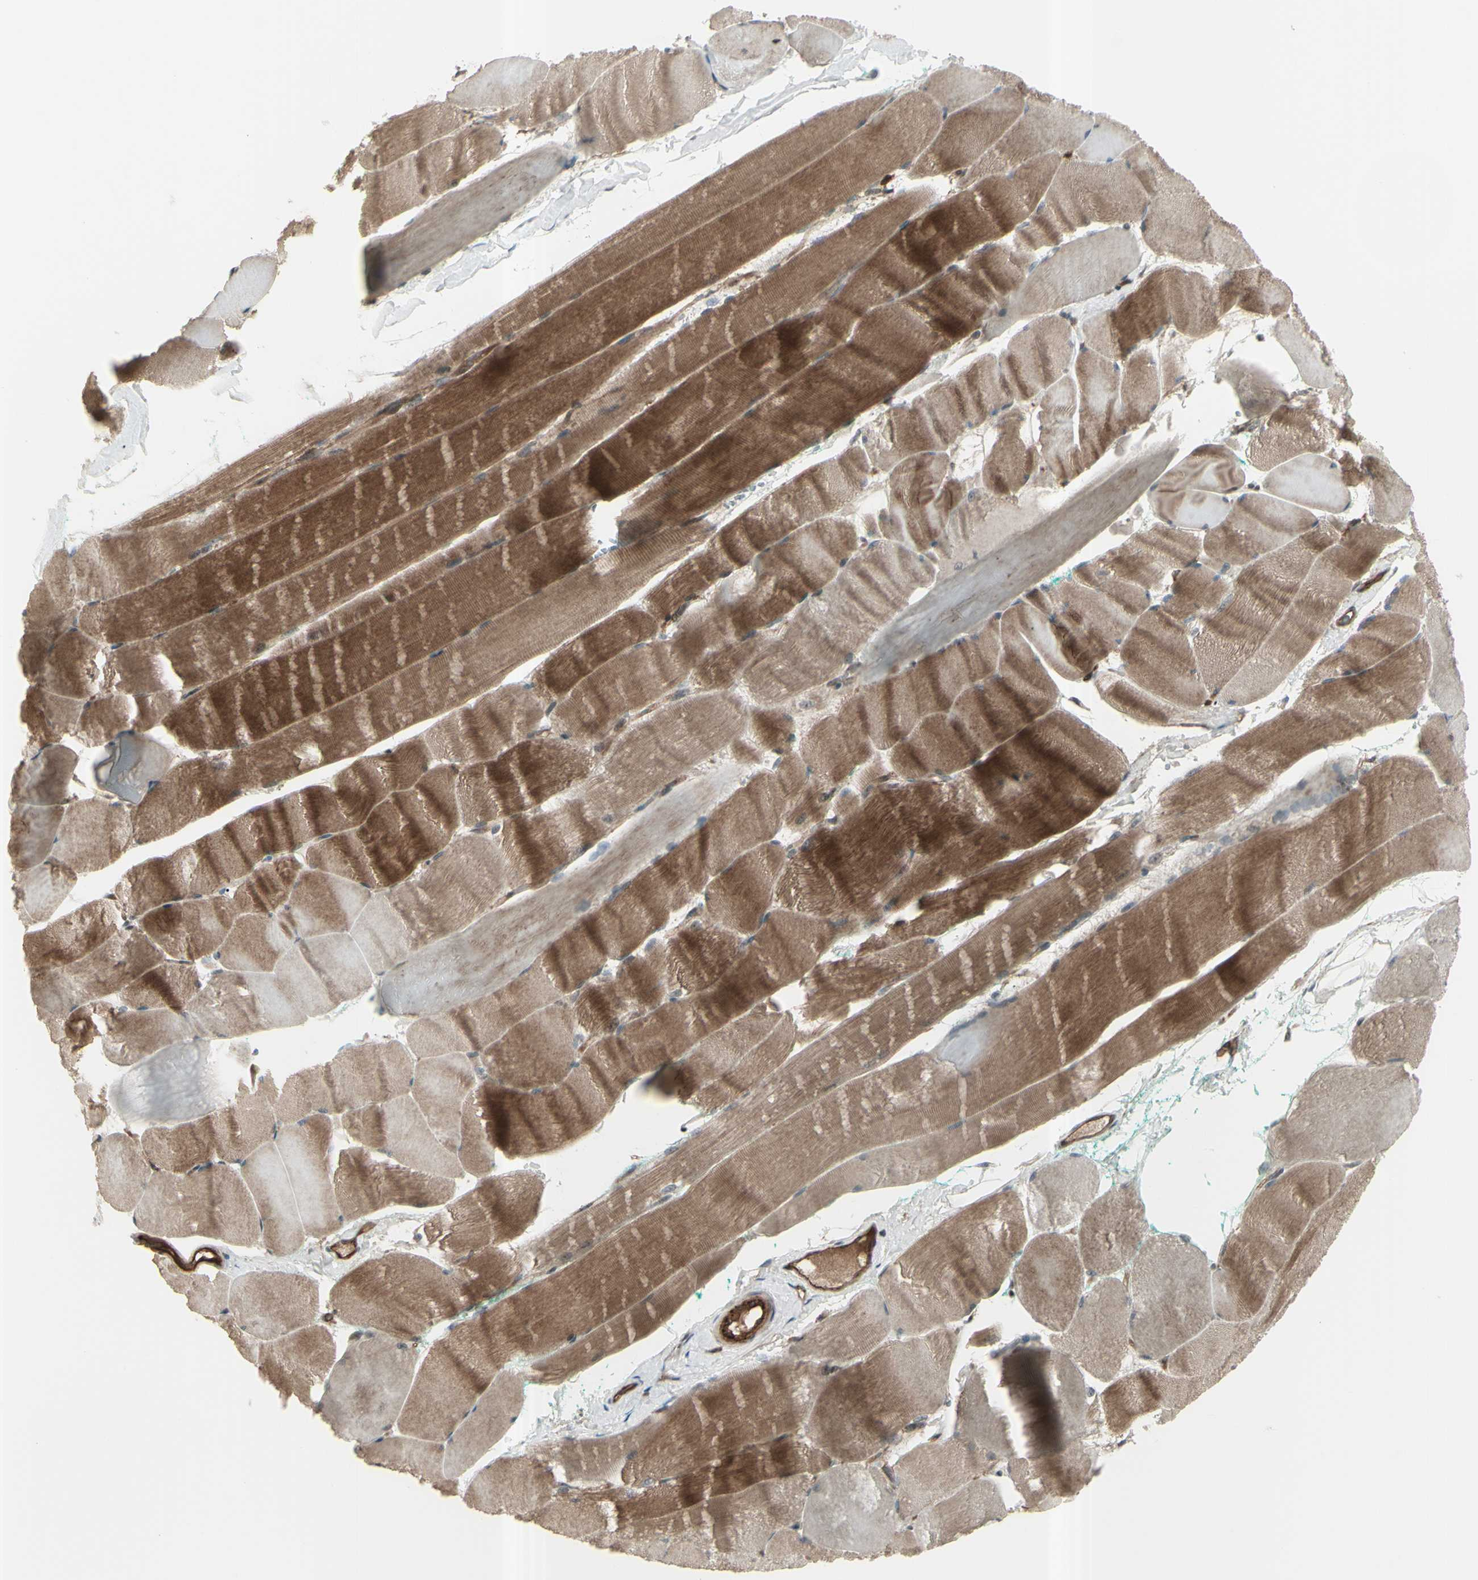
{"staining": {"intensity": "moderate", "quantity": ">75%", "location": "cytoplasmic/membranous"}, "tissue": "skeletal muscle", "cell_type": "Myocytes", "image_type": "normal", "snomed": [{"axis": "morphology", "description": "Normal tissue, NOS"}, {"axis": "morphology", "description": "Squamous cell carcinoma, NOS"}, {"axis": "topography", "description": "Skeletal muscle"}], "caption": "Immunohistochemical staining of benign human skeletal muscle displays >75% levels of moderate cytoplasmic/membranous protein staining in about >75% of myocytes. (DAB (3,3'-diaminobenzidine) = brown stain, brightfield microscopy at high magnification).", "gene": "FXYD5", "patient": {"sex": "male", "age": 51}}